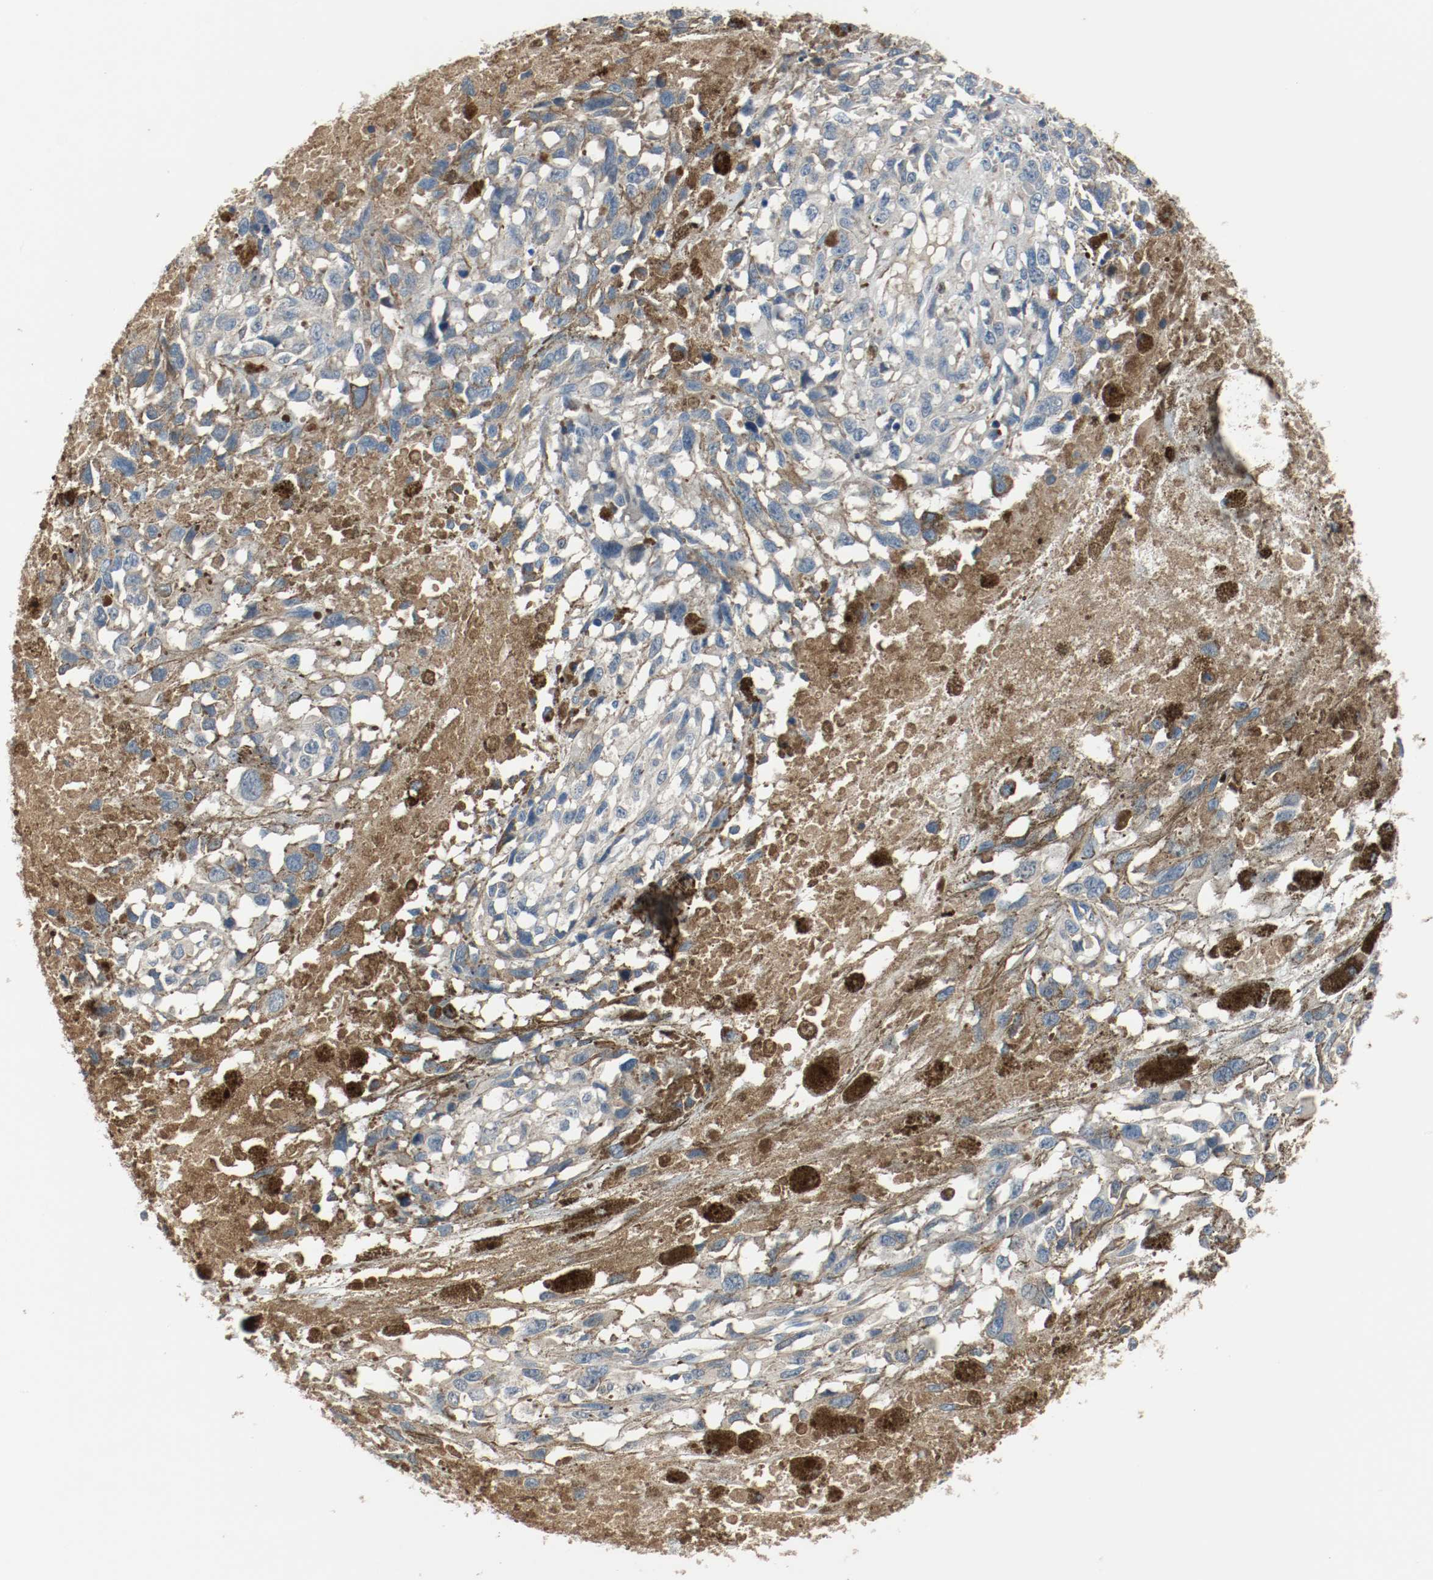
{"staining": {"intensity": "negative", "quantity": "none", "location": "none"}, "tissue": "melanoma", "cell_type": "Tumor cells", "image_type": "cancer", "snomed": [{"axis": "morphology", "description": "Malignant melanoma, Metastatic site"}, {"axis": "topography", "description": "Lymph node"}], "caption": "This is an immunohistochemistry image of malignant melanoma (metastatic site). There is no positivity in tumor cells.", "gene": "BLK", "patient": {"sex": "male", "age": 59}}